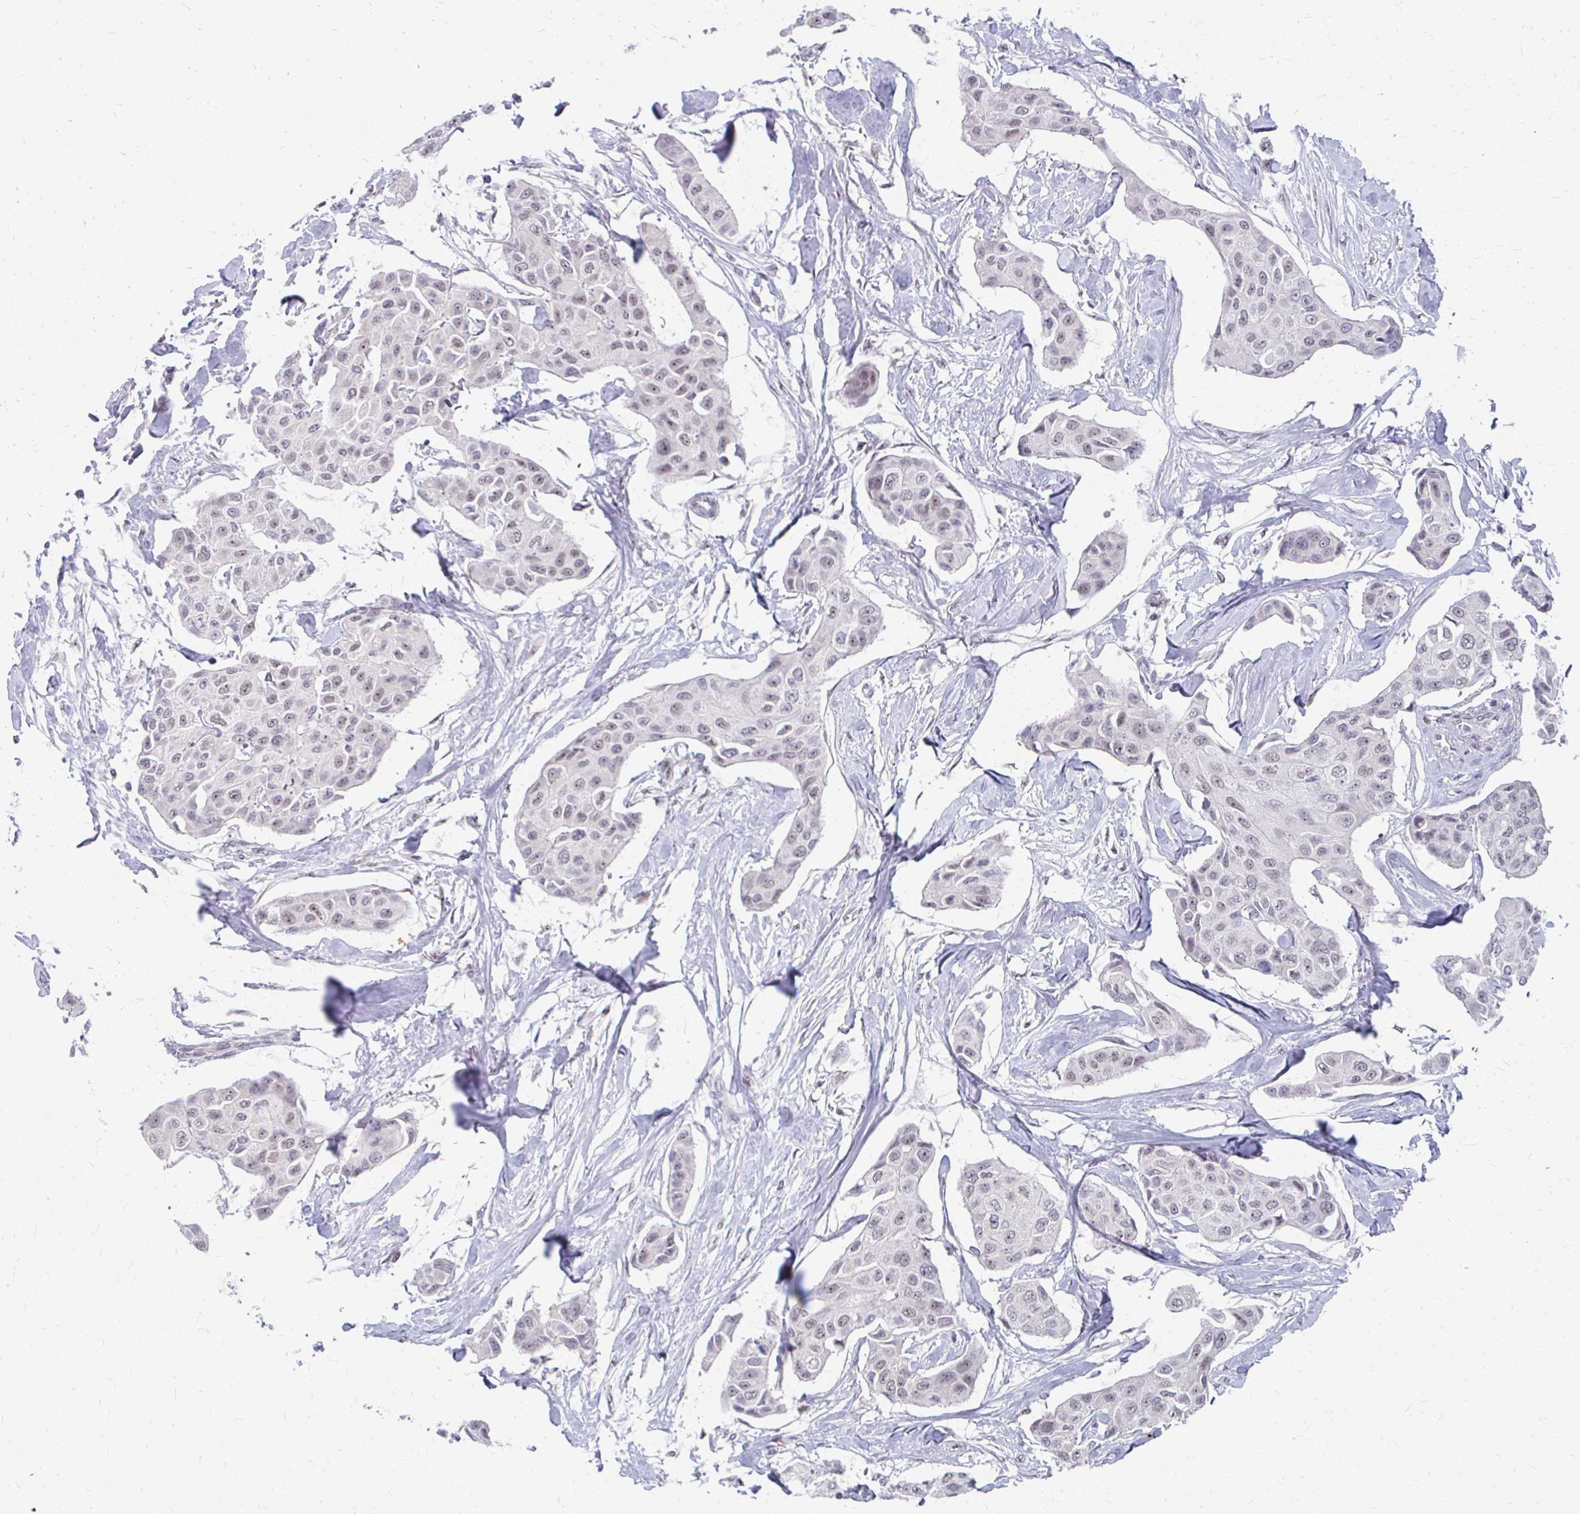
{"staining": {"intensity": "weak", "quantity": "25%-75%", "location": "nuclear"}, "tissue": "breast cancer", "cell_type": "Tumor cells", "image_type": "cancer", "snomed": [{"axis": "morphology", "description": "Duct carcinoma"}, {"axis": "topography", "description": "Breast"}, {"axis": "topography", "description": "Lymph node"}], "caption": "There is low levels of weak nuclear staining in tumor cells of intraductal carcinoma (breast), as demonstrated by immunohistochemical staining (brown color).", "gene": "GTF2H1", "patient": {"sex": "female", "age": 80}}